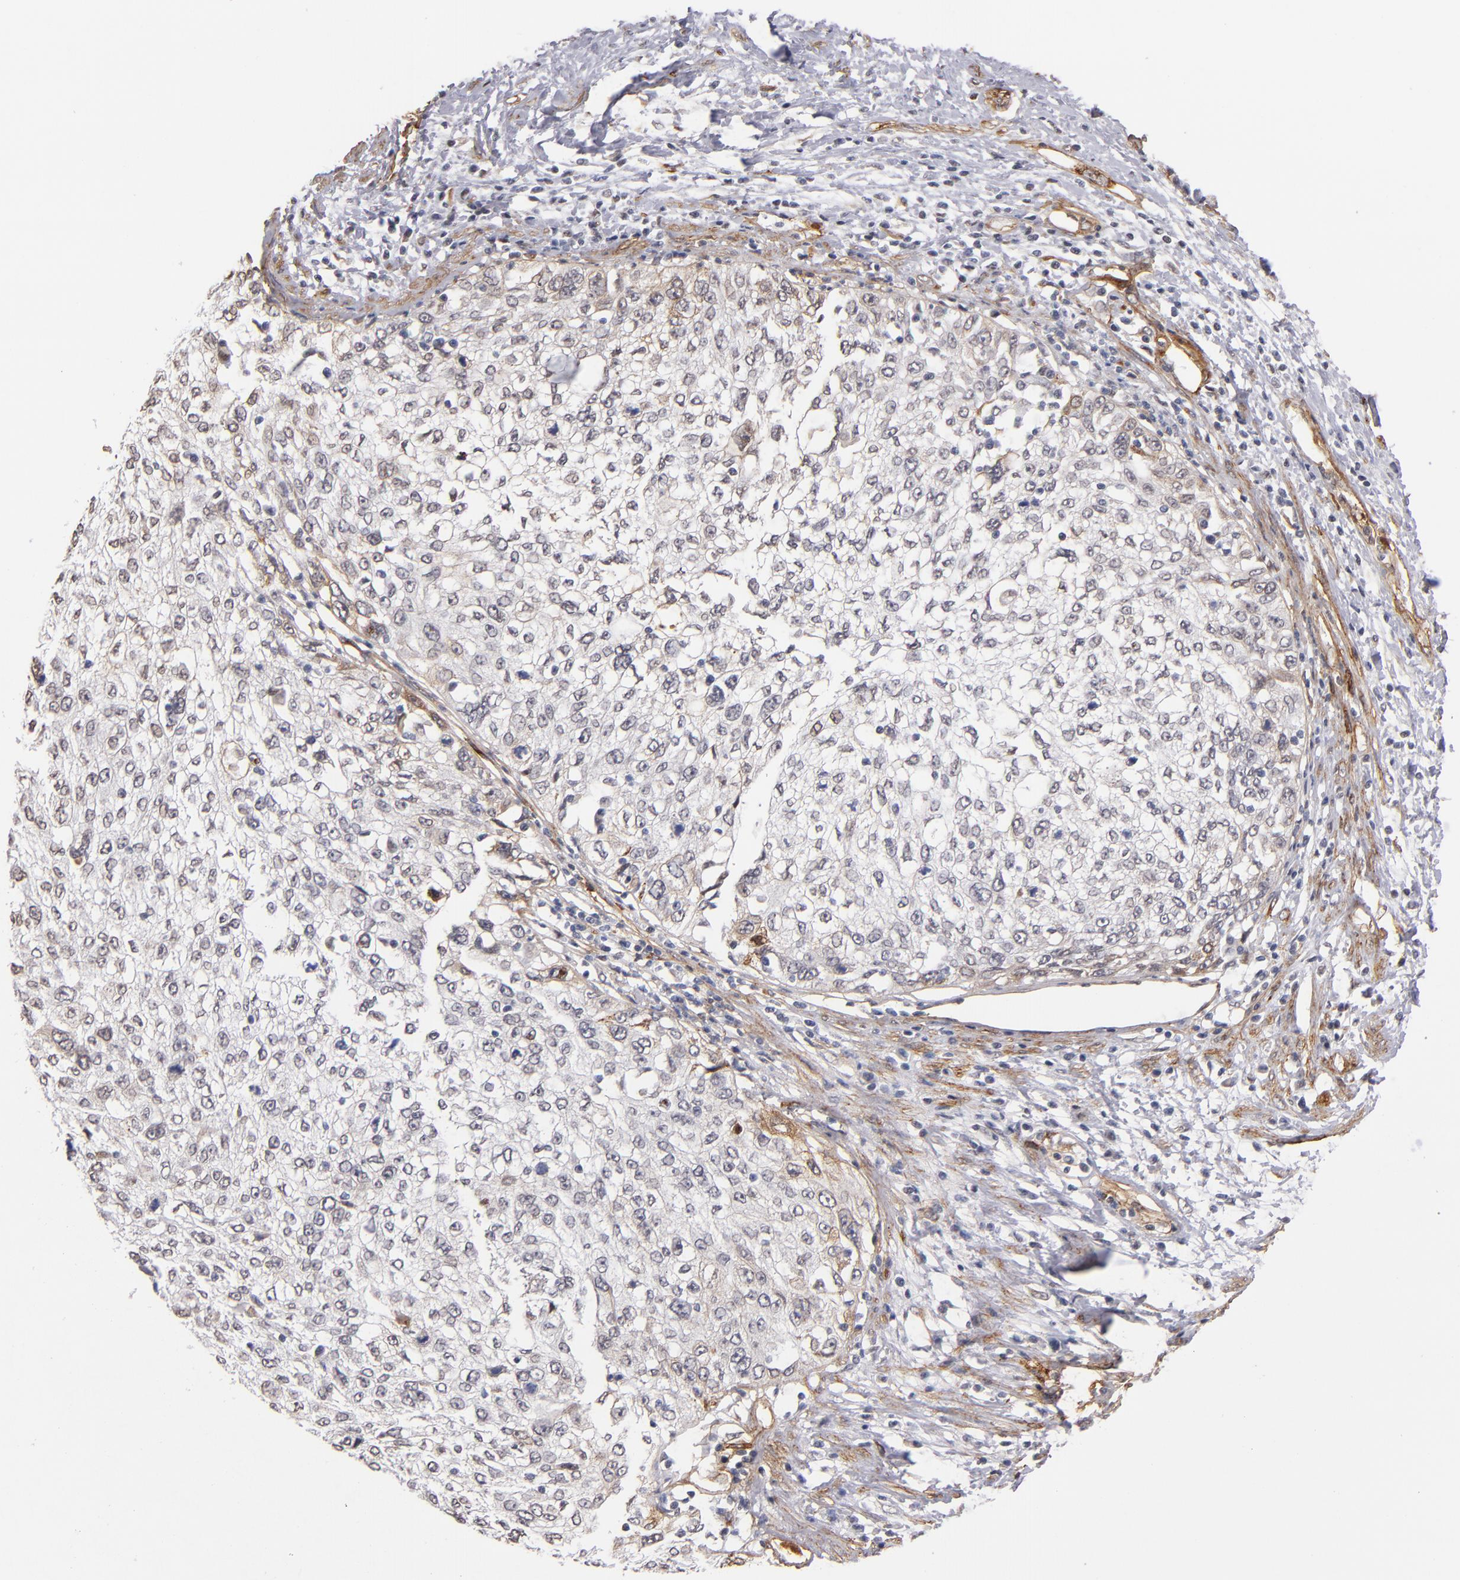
{"staining": {"intensity": "weak", "quantity": "<25%", "location": "cytoplasmic/membranous"}, "tissue": "cervical cancer", "cell_type": "Tumor cells", "image_type": "cancer", "snomed": [{"axis": "morphology", "description": "Squamous cell carcinoma, NOS"}, {"axis": "topography", "description": "Cervix"}], "caption": "Immunohistochemistry (IHC) of human cervical cancer (squamous cell carcinoma) exhibits no positivity in tumor cells.", "gene": "LAMC1", "patient": {"sex": "female", "age": 57}}